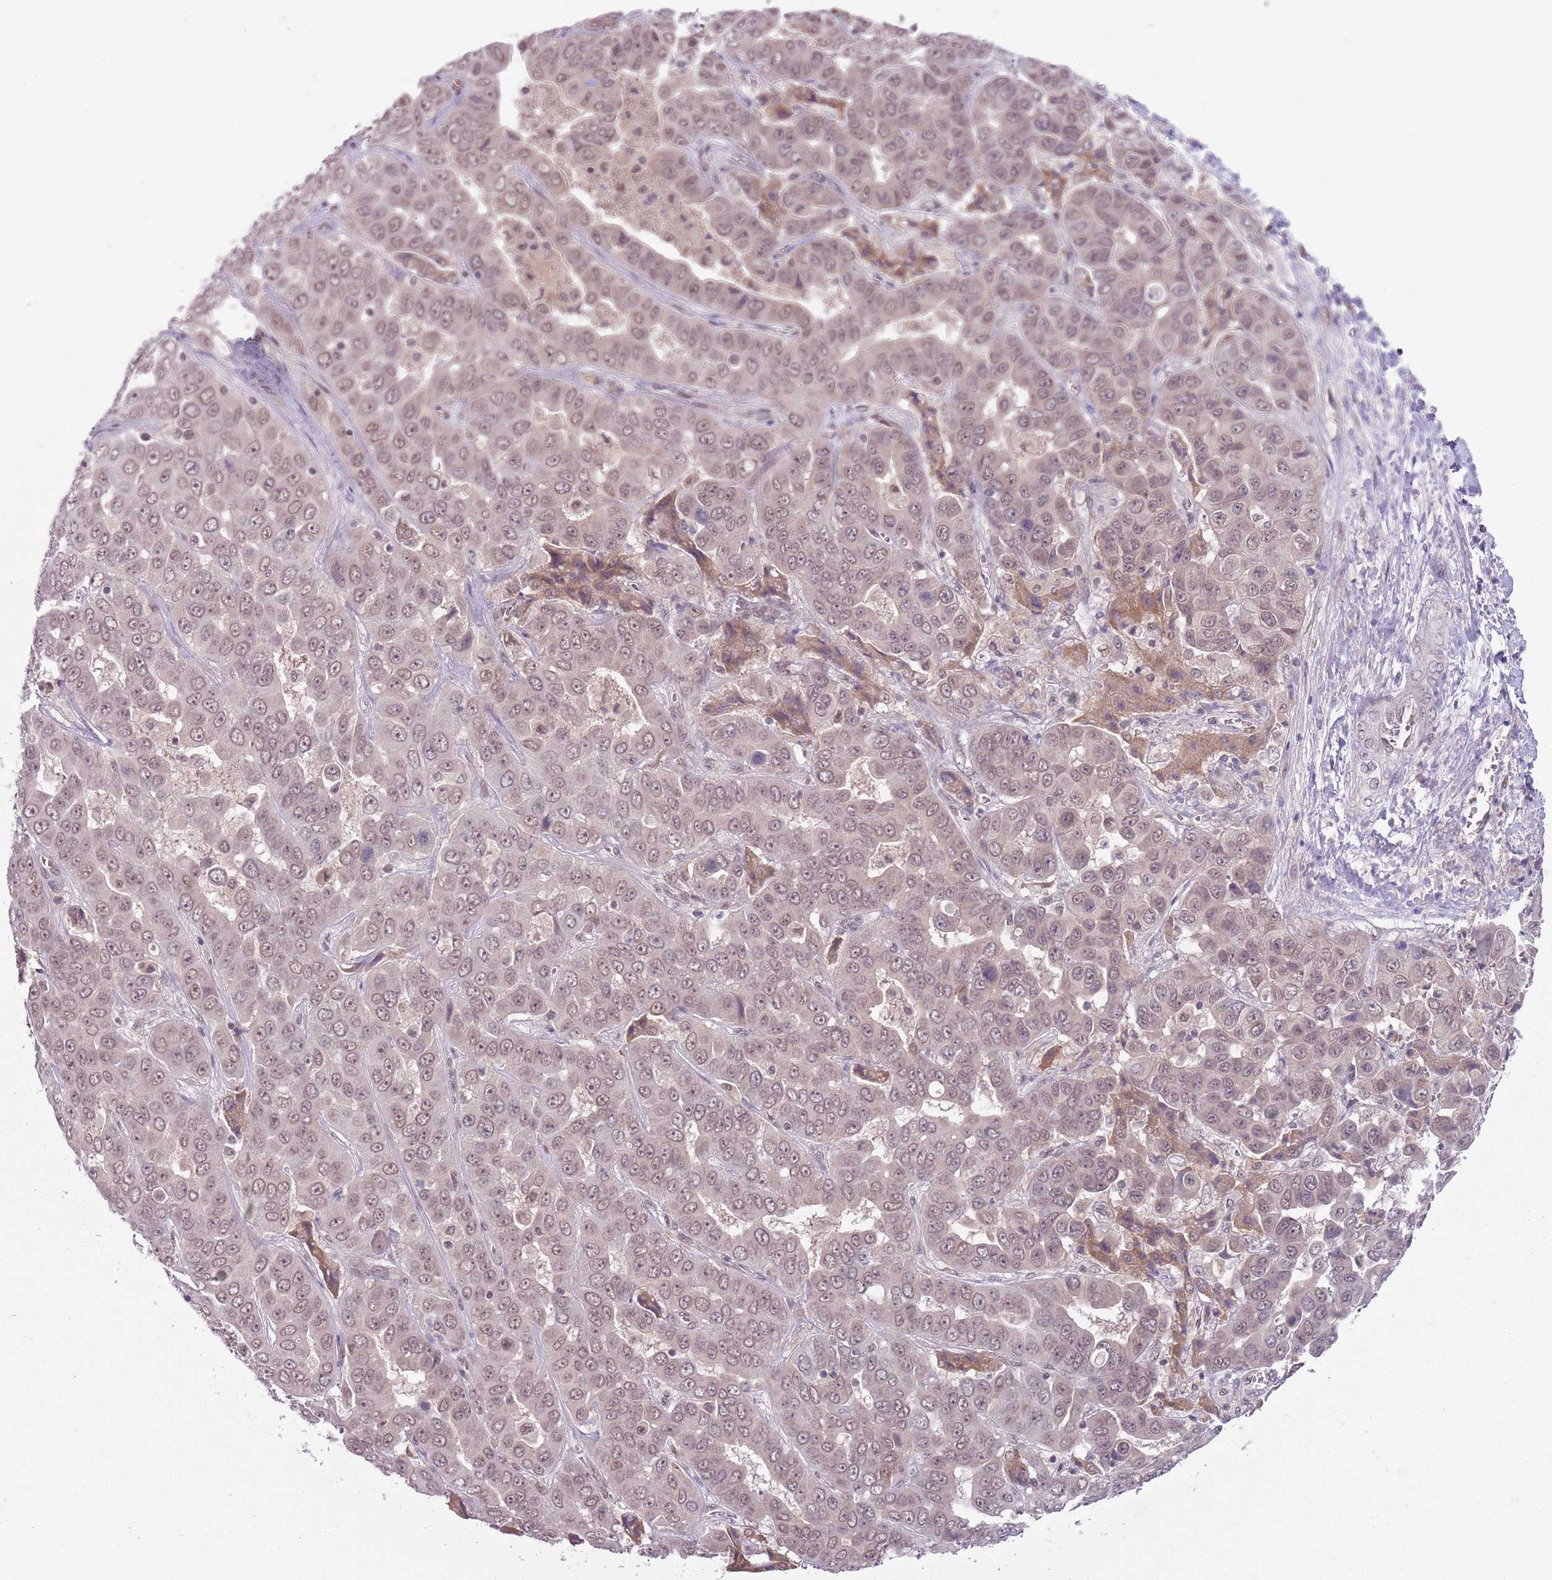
{"staining": {"intensity": "moderate", "quantity": ">75%", "location": "nuclear"}, "tissue": "liver cancer", "cell_type": "Tumor cells", "image_type": "cancer", "snomed": [{"axis": "morphology", "description": "Cholangiocarcinoma"}, {"axis": "topography", "description": "Liver"}], "caption": "Cholangiocarcinoma (liver) stained with a brown dye demonstrates moderate nuclear positive positivity in about >75% of tumor cells.", "gene": "TM2D1", "patient": {"sex": "female", "age": 52}}